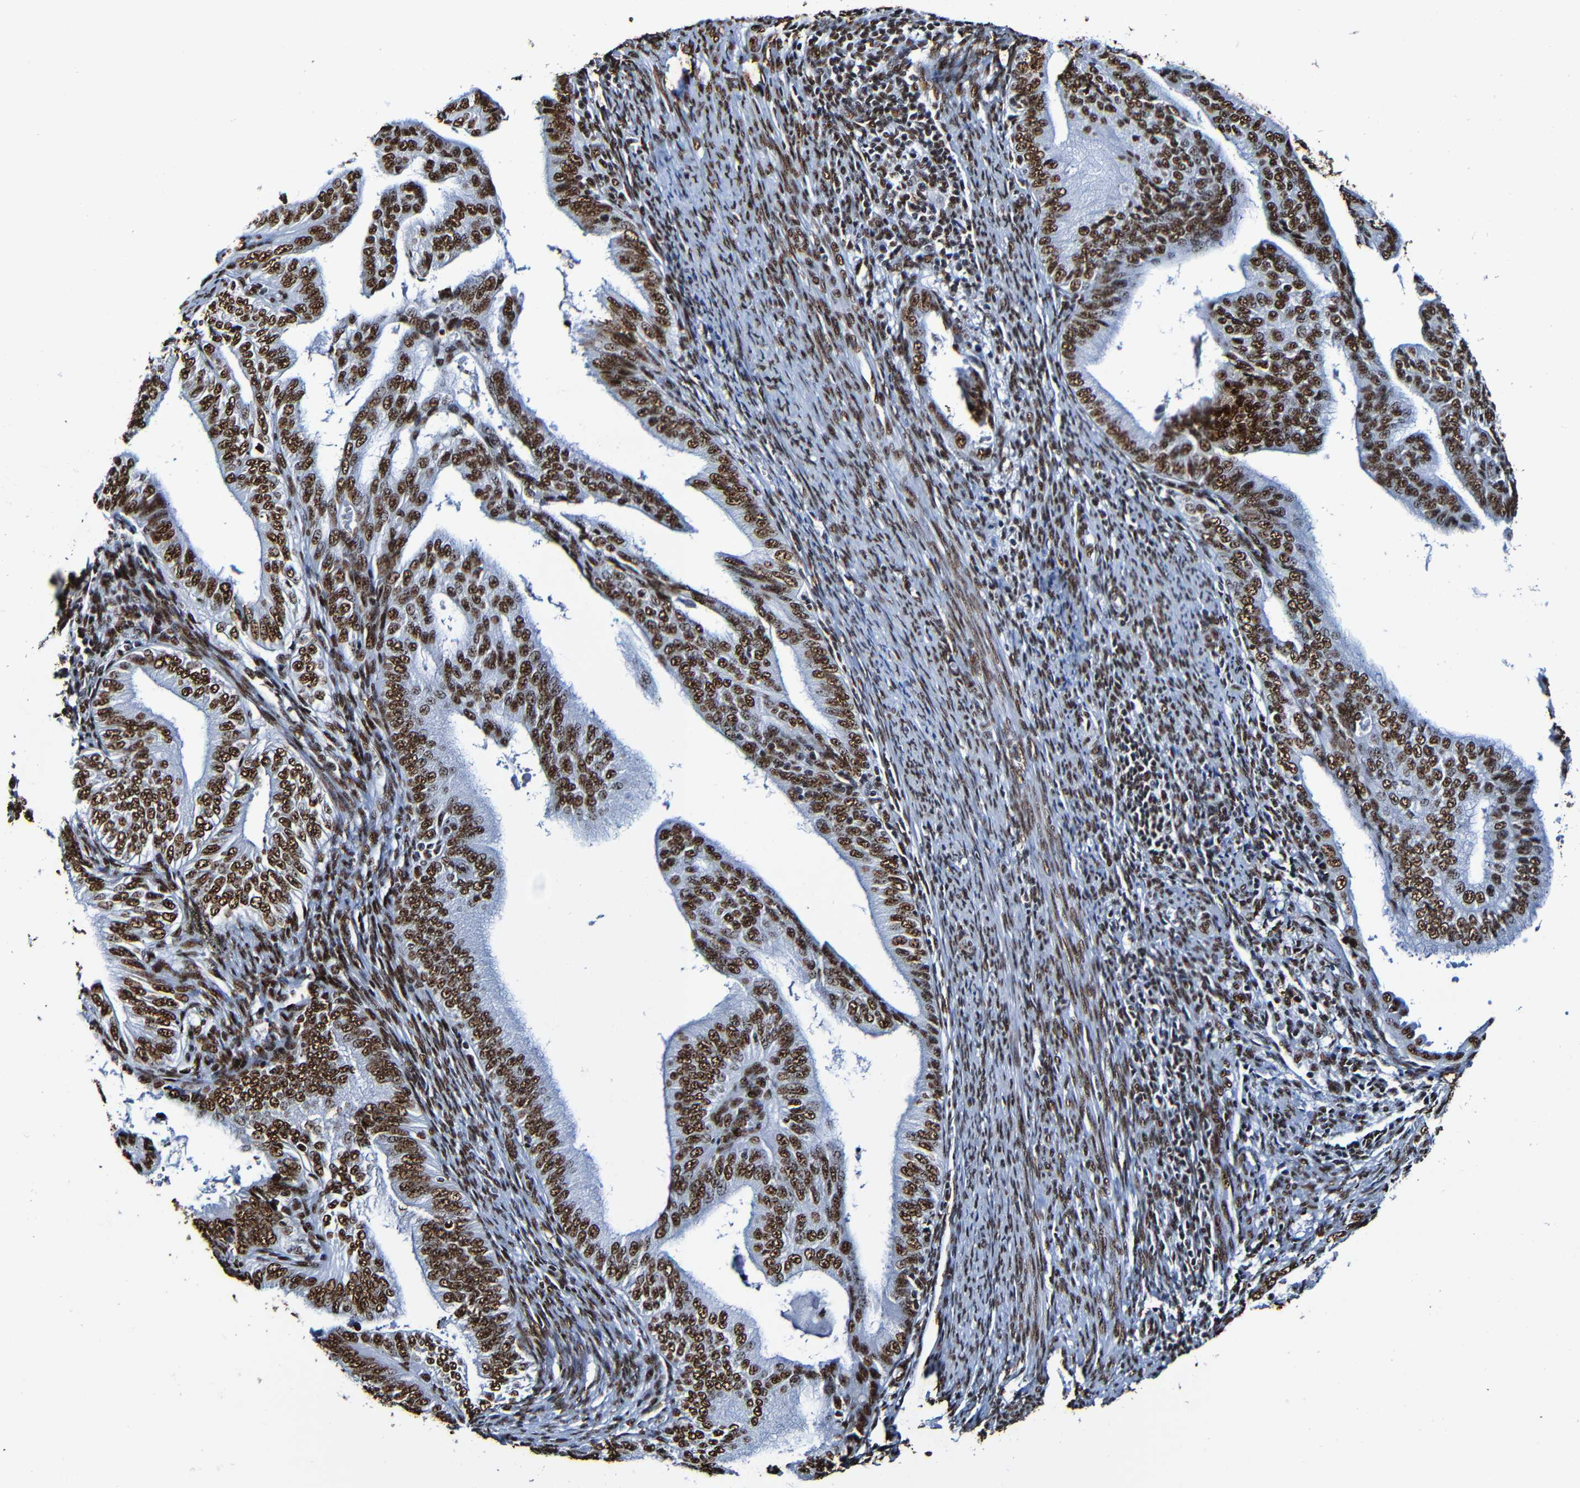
{"staining": {"intensity": "strong", "quantity": ">75%", "location": "nuclear"}, "tissue": "endometrial cancer", "cell_type": "Tumor cells", "image_type": "cancer", "snomed": [{"axis": "morphology", "description": "Adenocarcinoma, NOS"}, {"axis": "topography", "description": "Endometrium"}], "caption": "Strong nuclear protein expression is appreciated in about >75% of tumor cells in endometrial cancer (adenocarcinoma).", "gene": "SRSF3", "patient": {"sex": "female", "age": 58}}